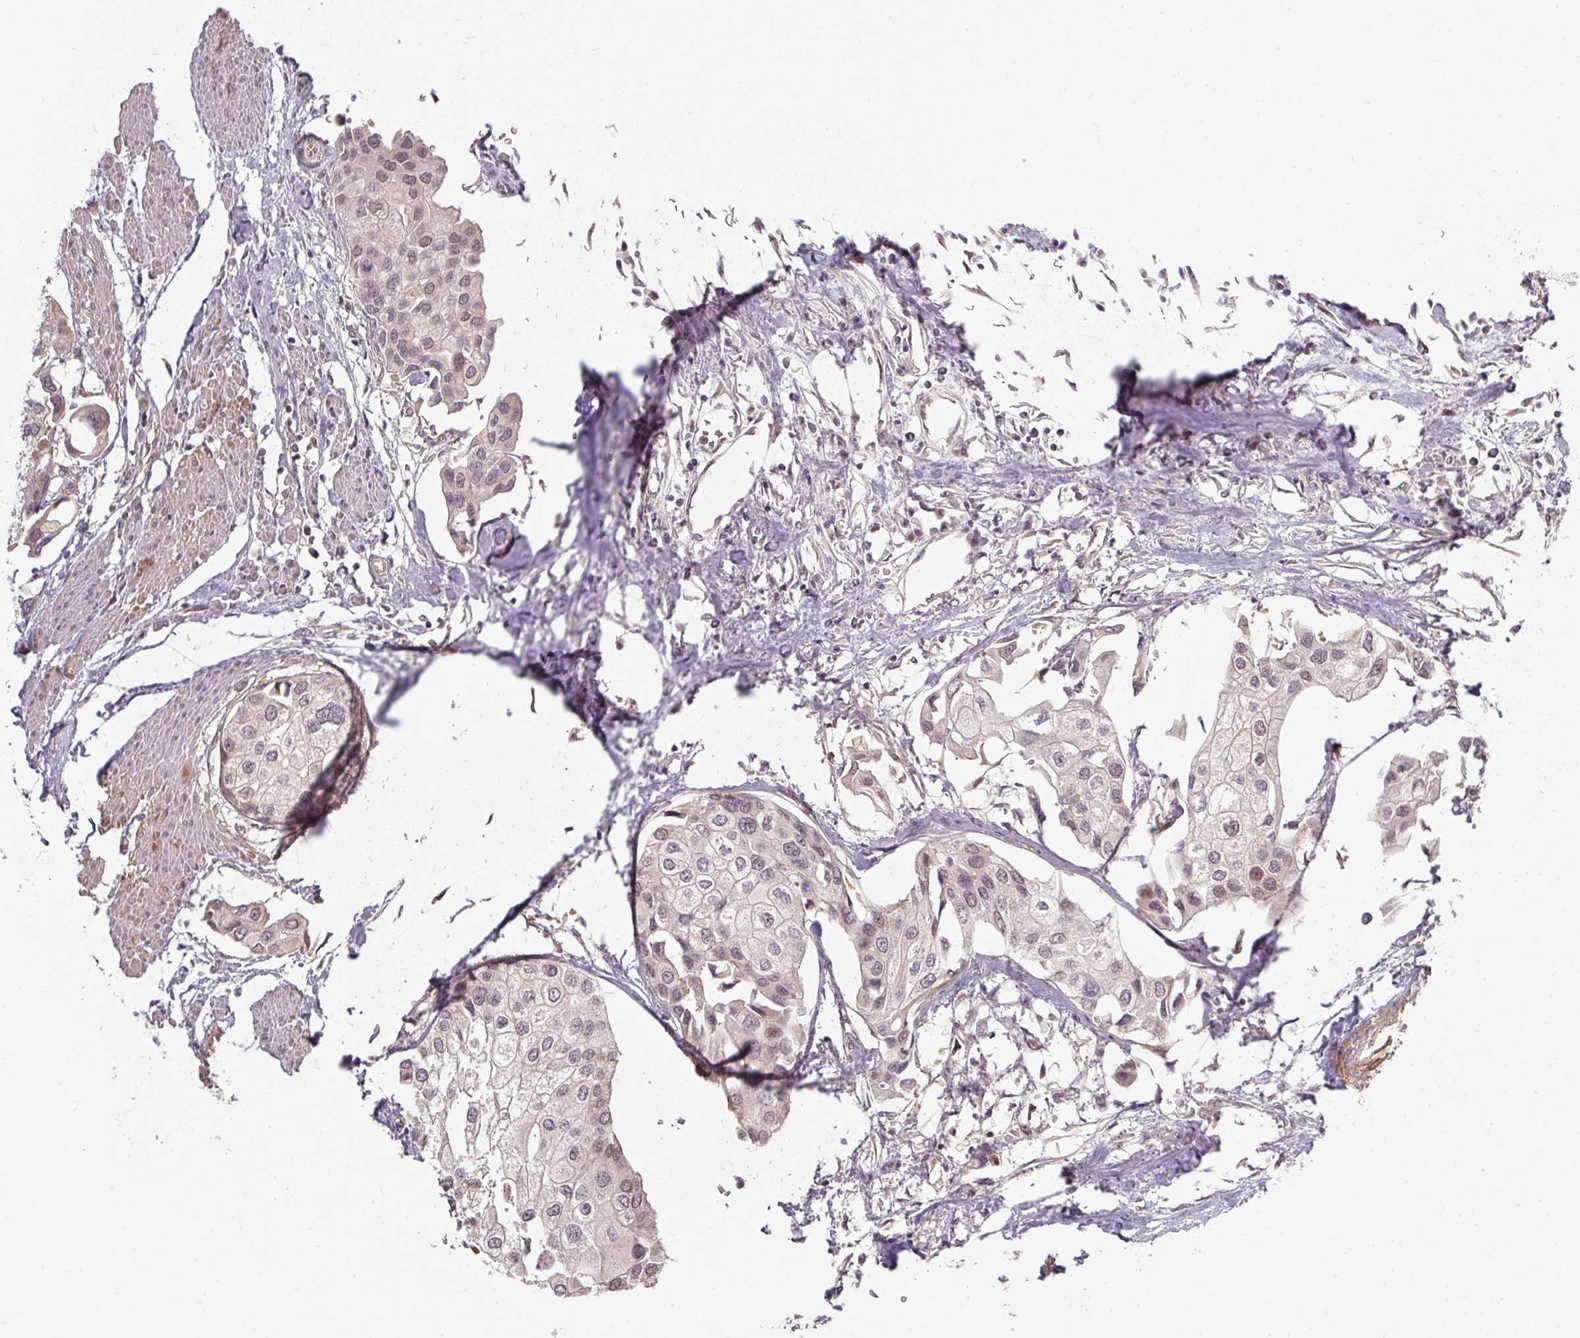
{"staining": {"intensity": "weak", "quantity": "25%-75%", "location": "nuclear"}, "tissue": "urothelial cancer", "cell_type": "Tumor cells", "image_type": "cancer", "snomed": [{"axis": "morphology", "description": "Urothelial carcinoma, High grade"}, {"axis": "topography", "description": "Urinary bladder"}], "caption": "Protein analysis of high-grade urothelial carcinoma tissue demonstrates weak nuclear expression in about 25%-75% of tumor cells. (DAB (3,3'-diaminobenzidine) IHC with brightfield microscopy, high magnification).", "gene": "RB1CC1", "patient": {"sex": "male", "age": 64}}